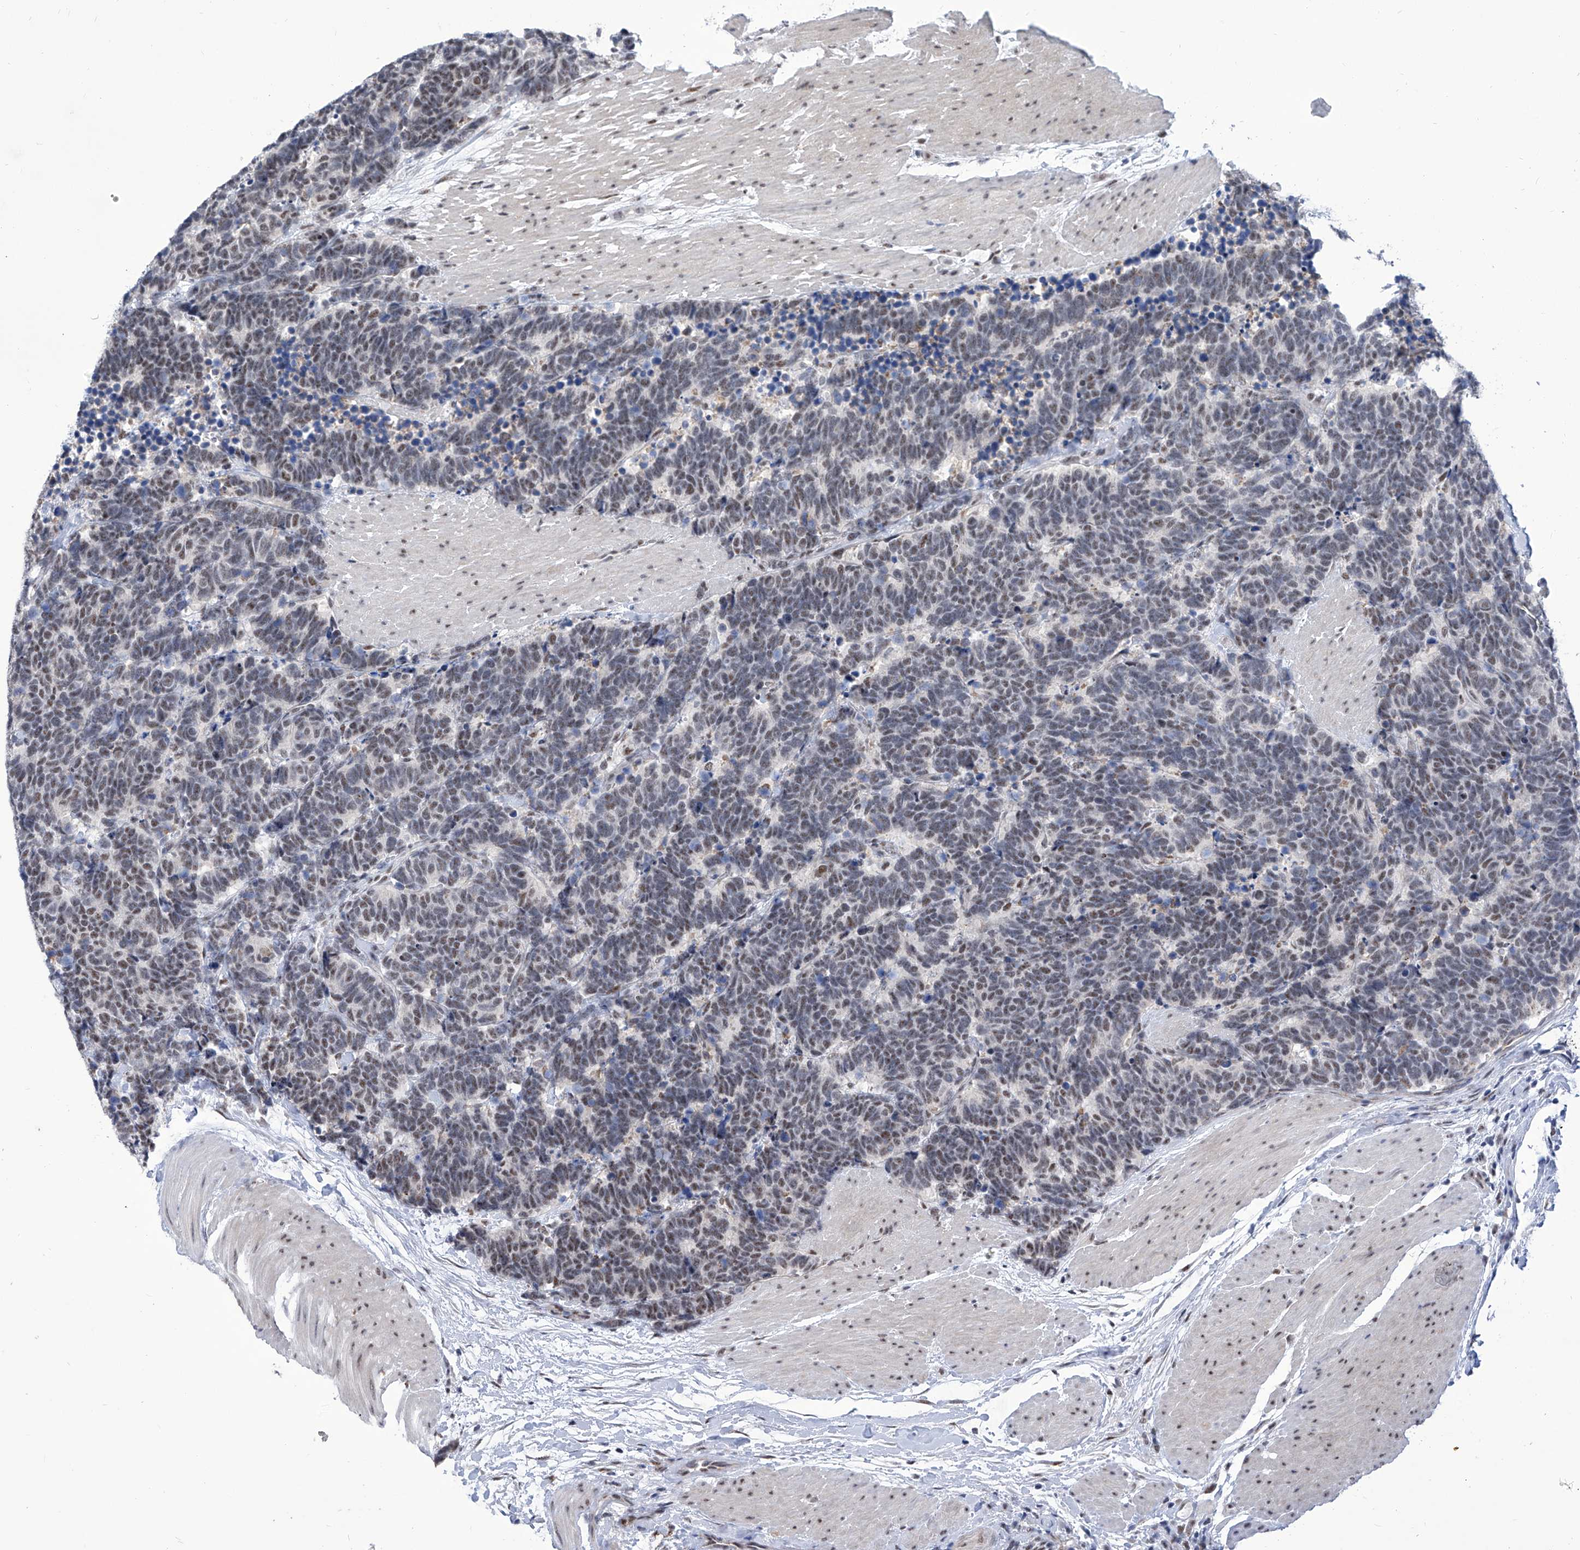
{"staining": {"intensity": "weak", "quantity": "25%-75%", "location": "nuclear"}, "tissue": "carcinoid", "cell_type": "Tumor cells", "image_type": "cancer", "snomed": [{"axis": "morphology", "description": "Carcinoma, NOS"}, {"axis": "morphology", "description": "Carcinoid, malignant, NOS"}, {"axis": "topography", "description": "Urinary bladder"}], "caption": "The micrograph shows a brown stain indicating the presence of a protein in the nuclear of tumor cells in malignant carcinoid.", "gene": "SART1", "patient": {"sex": "male", "age": 57}}